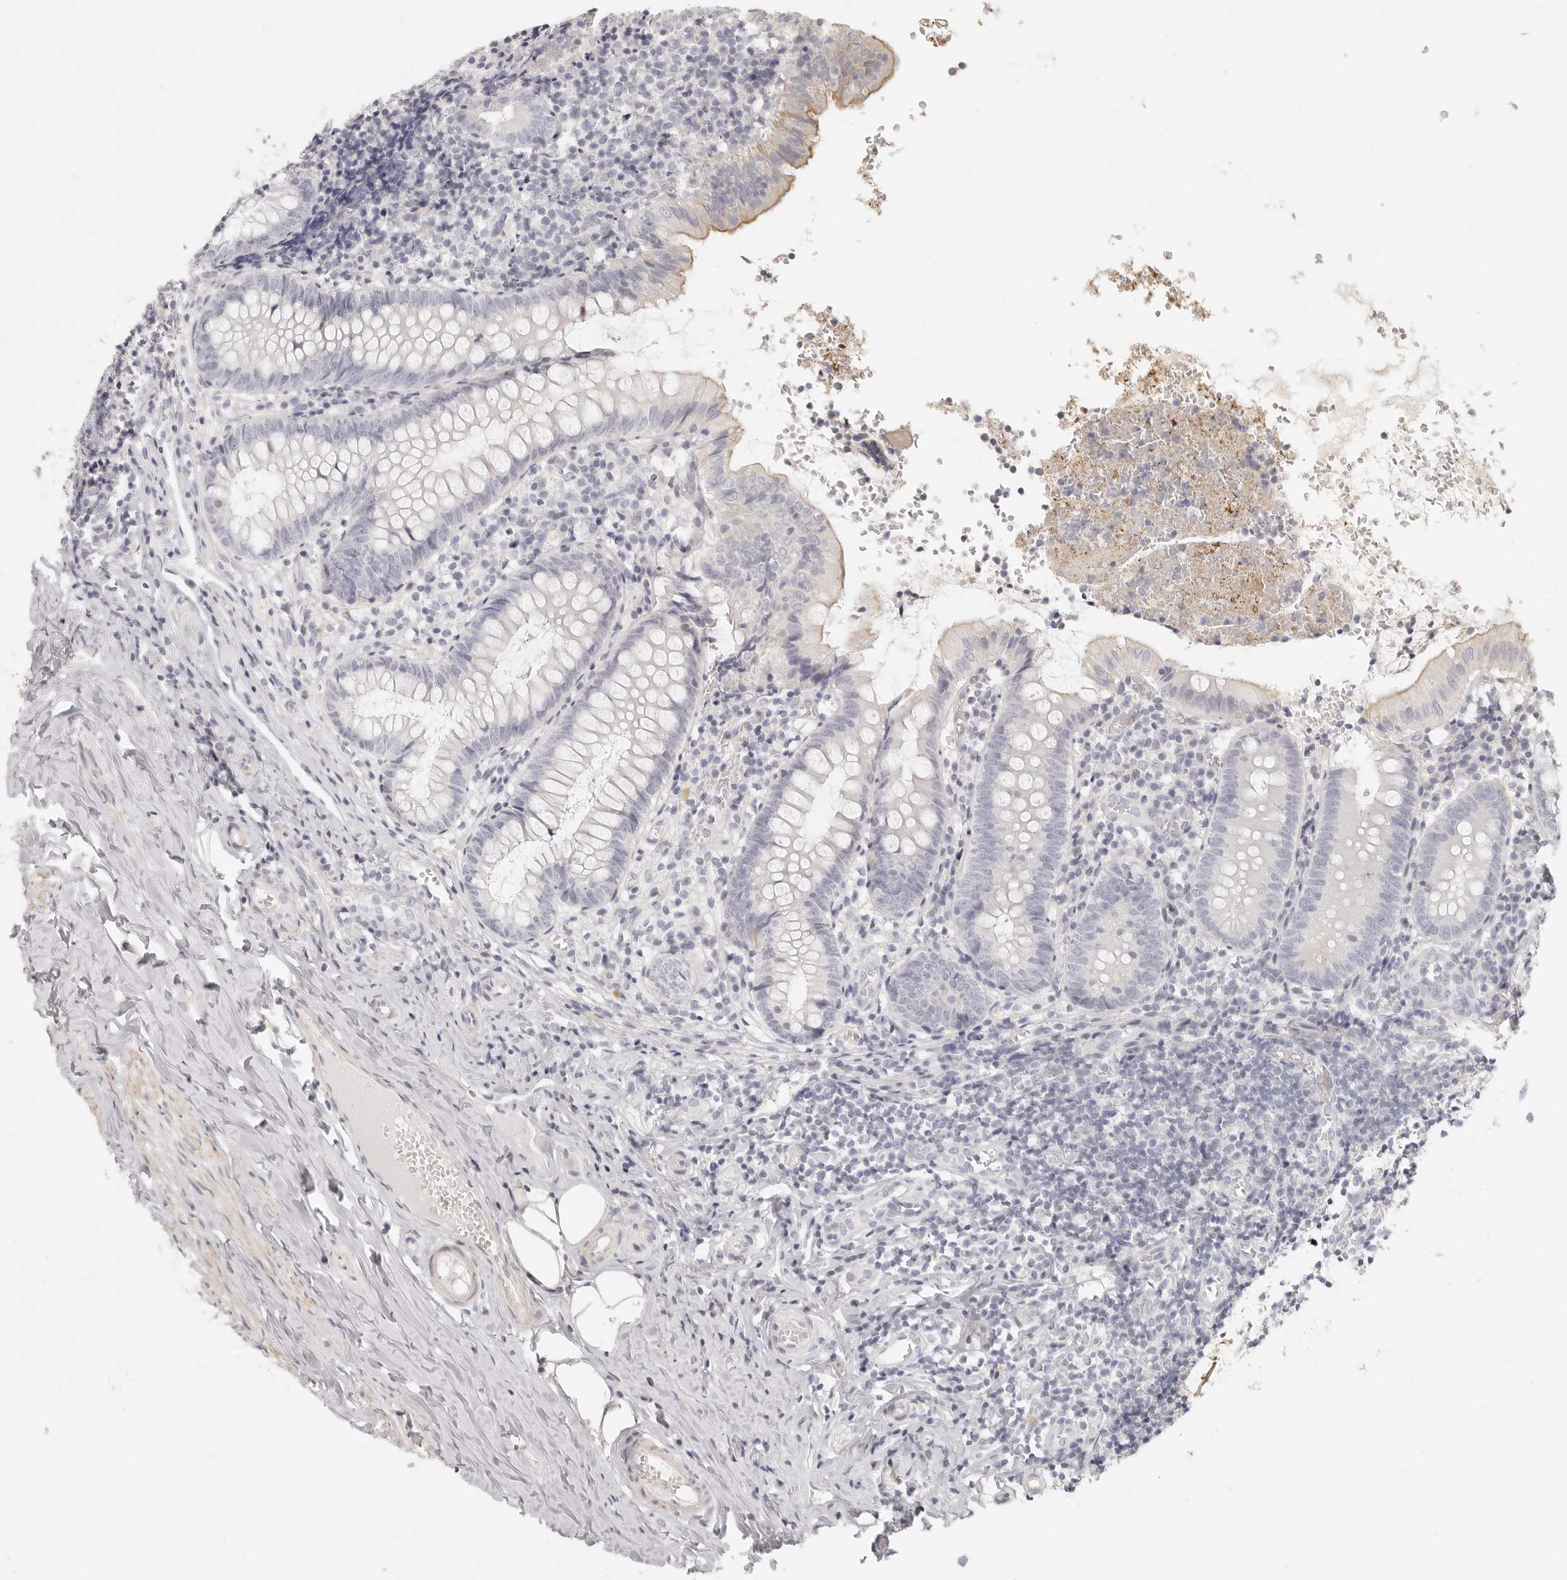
{"staining": {"intensity": "moderate", "quantity": "<25%", "location": "cytoplasmic/membranous"}, "tissue": "appendix", "cell_type": "Glandular cells", "image_type": "normal", "snomed": [{"axis": "morphology", "description": "Normal tissue, NOS"}, {"axis": "topography", "description": "Appendix"}], "caption": "Immunohistochemical staining of unremarkable human appendix shows moderate cytoplasmic/membranous protein staining in approximately <25% of glandular cells.", "gene": "RXFP1", "patient": {"sex": "male", "age": 8}}